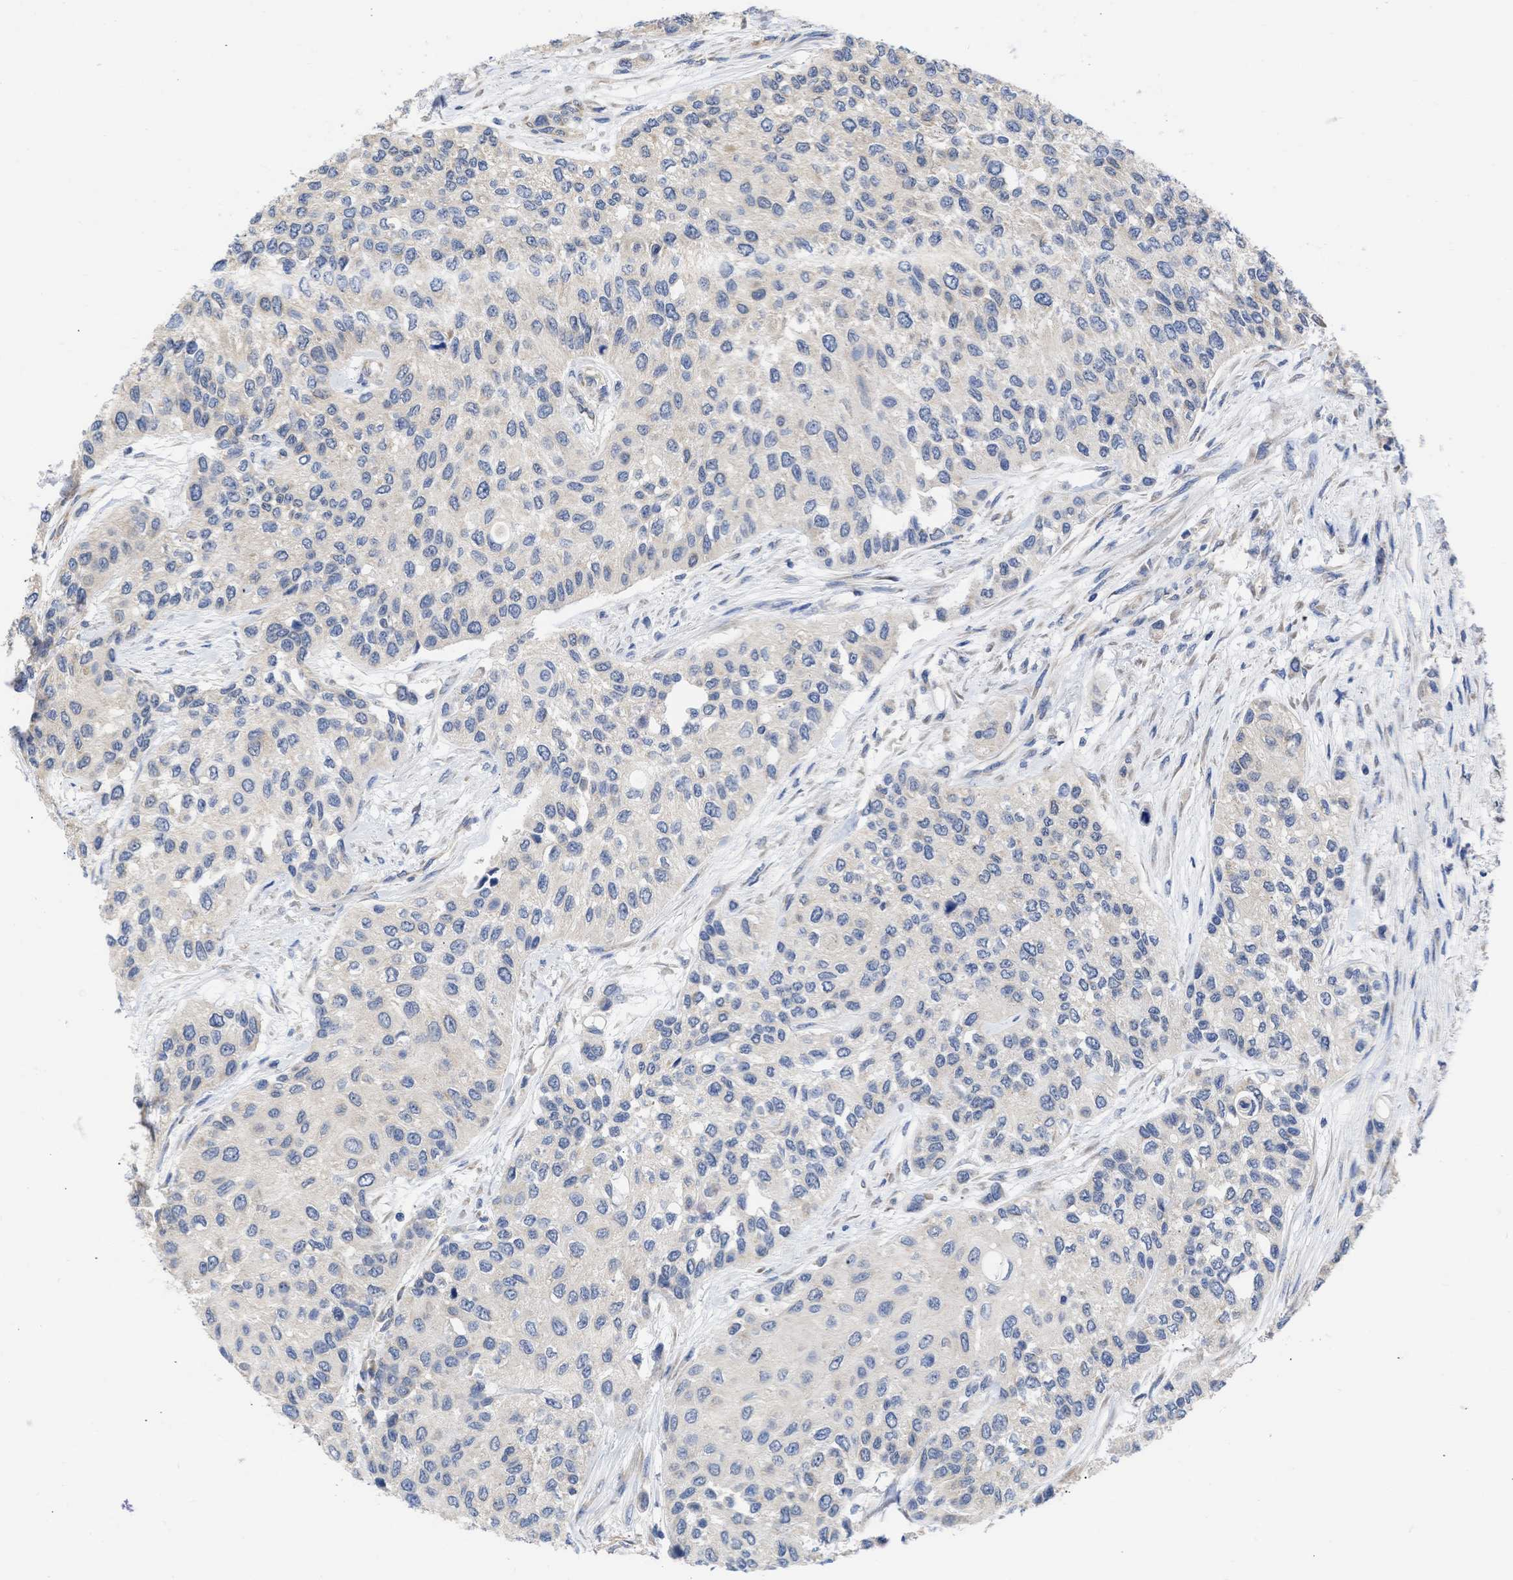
{"staining": {"intensity": "negative", "quantity": "none", "location": "none"}, "tissue": "urothelial cancer", "cell_type": "Tumor cells", "image_type": "cancer", "snomed": [{"axis": "morphology", "description": "Urothelial carcinoma, High grade"}, {"axis": "topography", "description": "Urinary bladder"}], "caption": "Tumor cells are negative for brown protein staining in high-grade urothelial carcinoma.", "gene": "MAP2K3", "patient": {"sex": "female", "age": 56}}